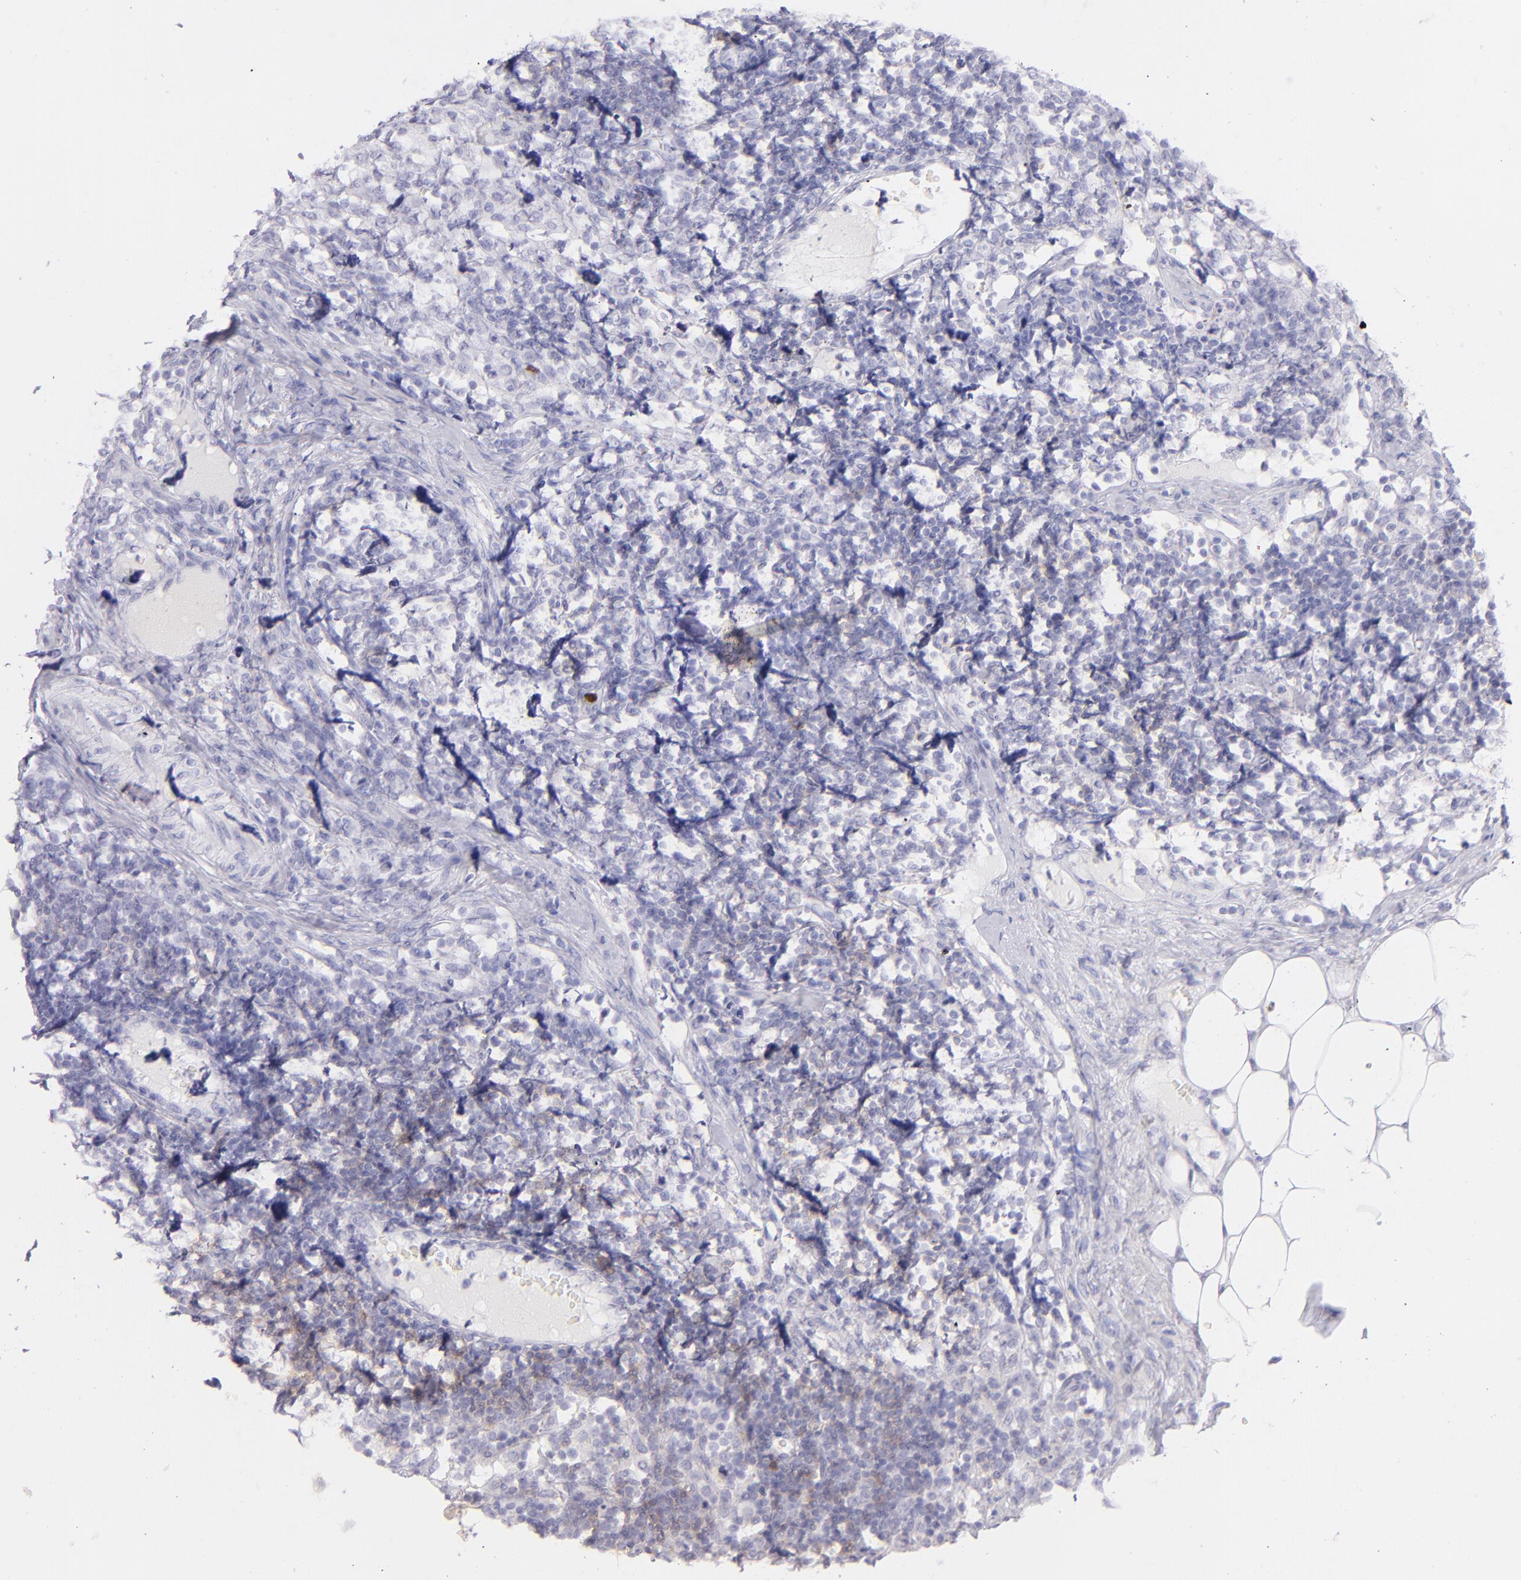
{"staining": {"intensity": "moderate", "quantity": "<25%", "location": "cytoplasmic/membranous"}, "tissue": "lymph node", "cell_type": "Germinal center cells", "image_type": "normal", "snomed": [{"axis": "morphology", "description": "Normal tissue, NOS"}, {"axis": "topography", "description": "Lymph node"}], "caption": "This is a photomicrograph of immunohistochemistry (IHC) staining of unremarkable lymph node, which shows moderate staining in the cytoplasmic/membranous of germinal center cells.", "gene": "CD69", "patient": {"sex": "female", "age": 42}}